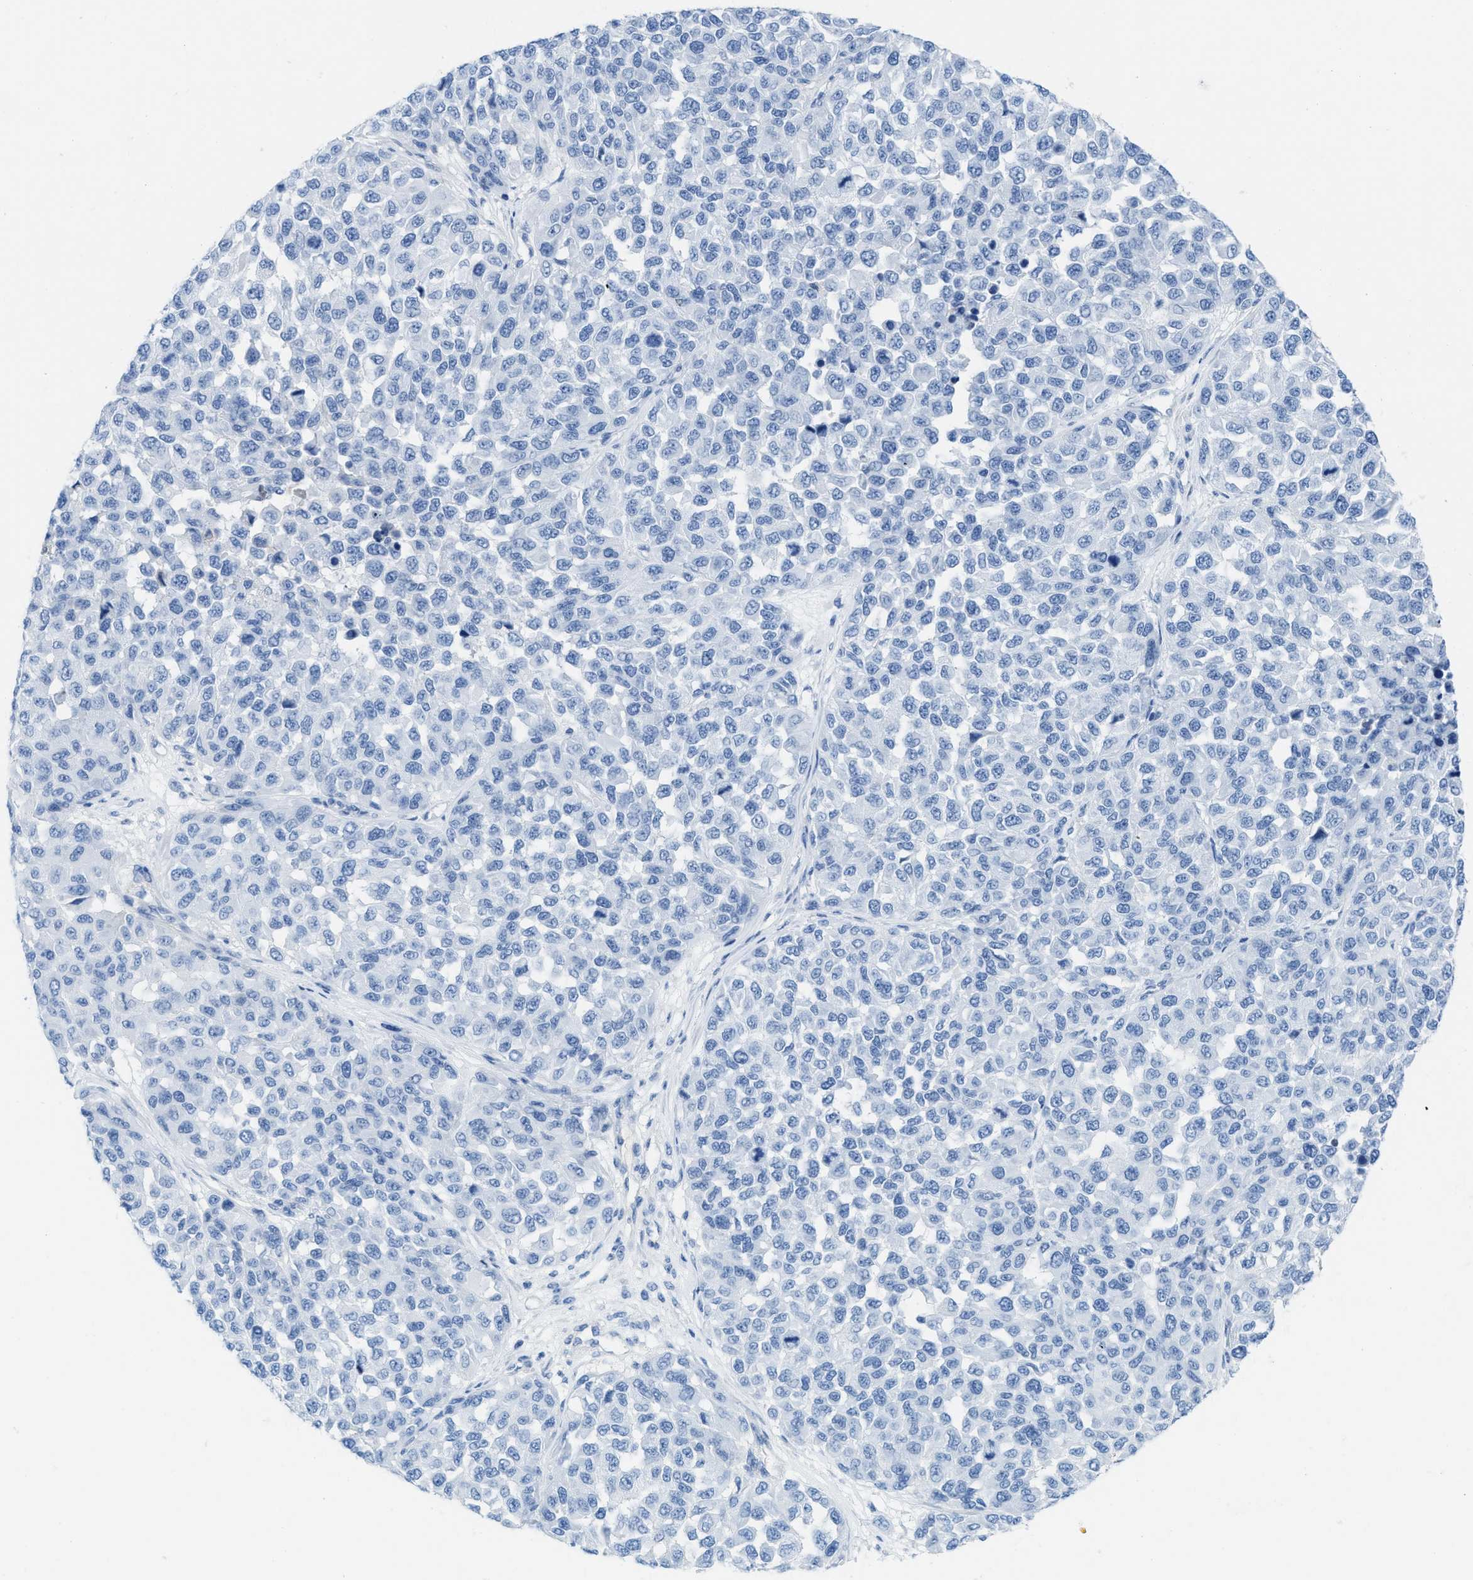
{"staining": {"intensity": "negative", "quantity": "none", "location": "none"}, "tissue": "melanoma", "cell_type": "Tumor cells", "image_type": "cancer", "snomed": [{"axis": "morphology", "description": "Malignant melanoma, NOS"}, {"axis": "topography", "description": "Skin"}], "caption": "An IHC photomicrograph of malignant melanoma is shown. There is no staining in tumor cells of malignant melanoma.", "gene": "NKAIN3", "patient": {"sex": "male", "age": 62}}